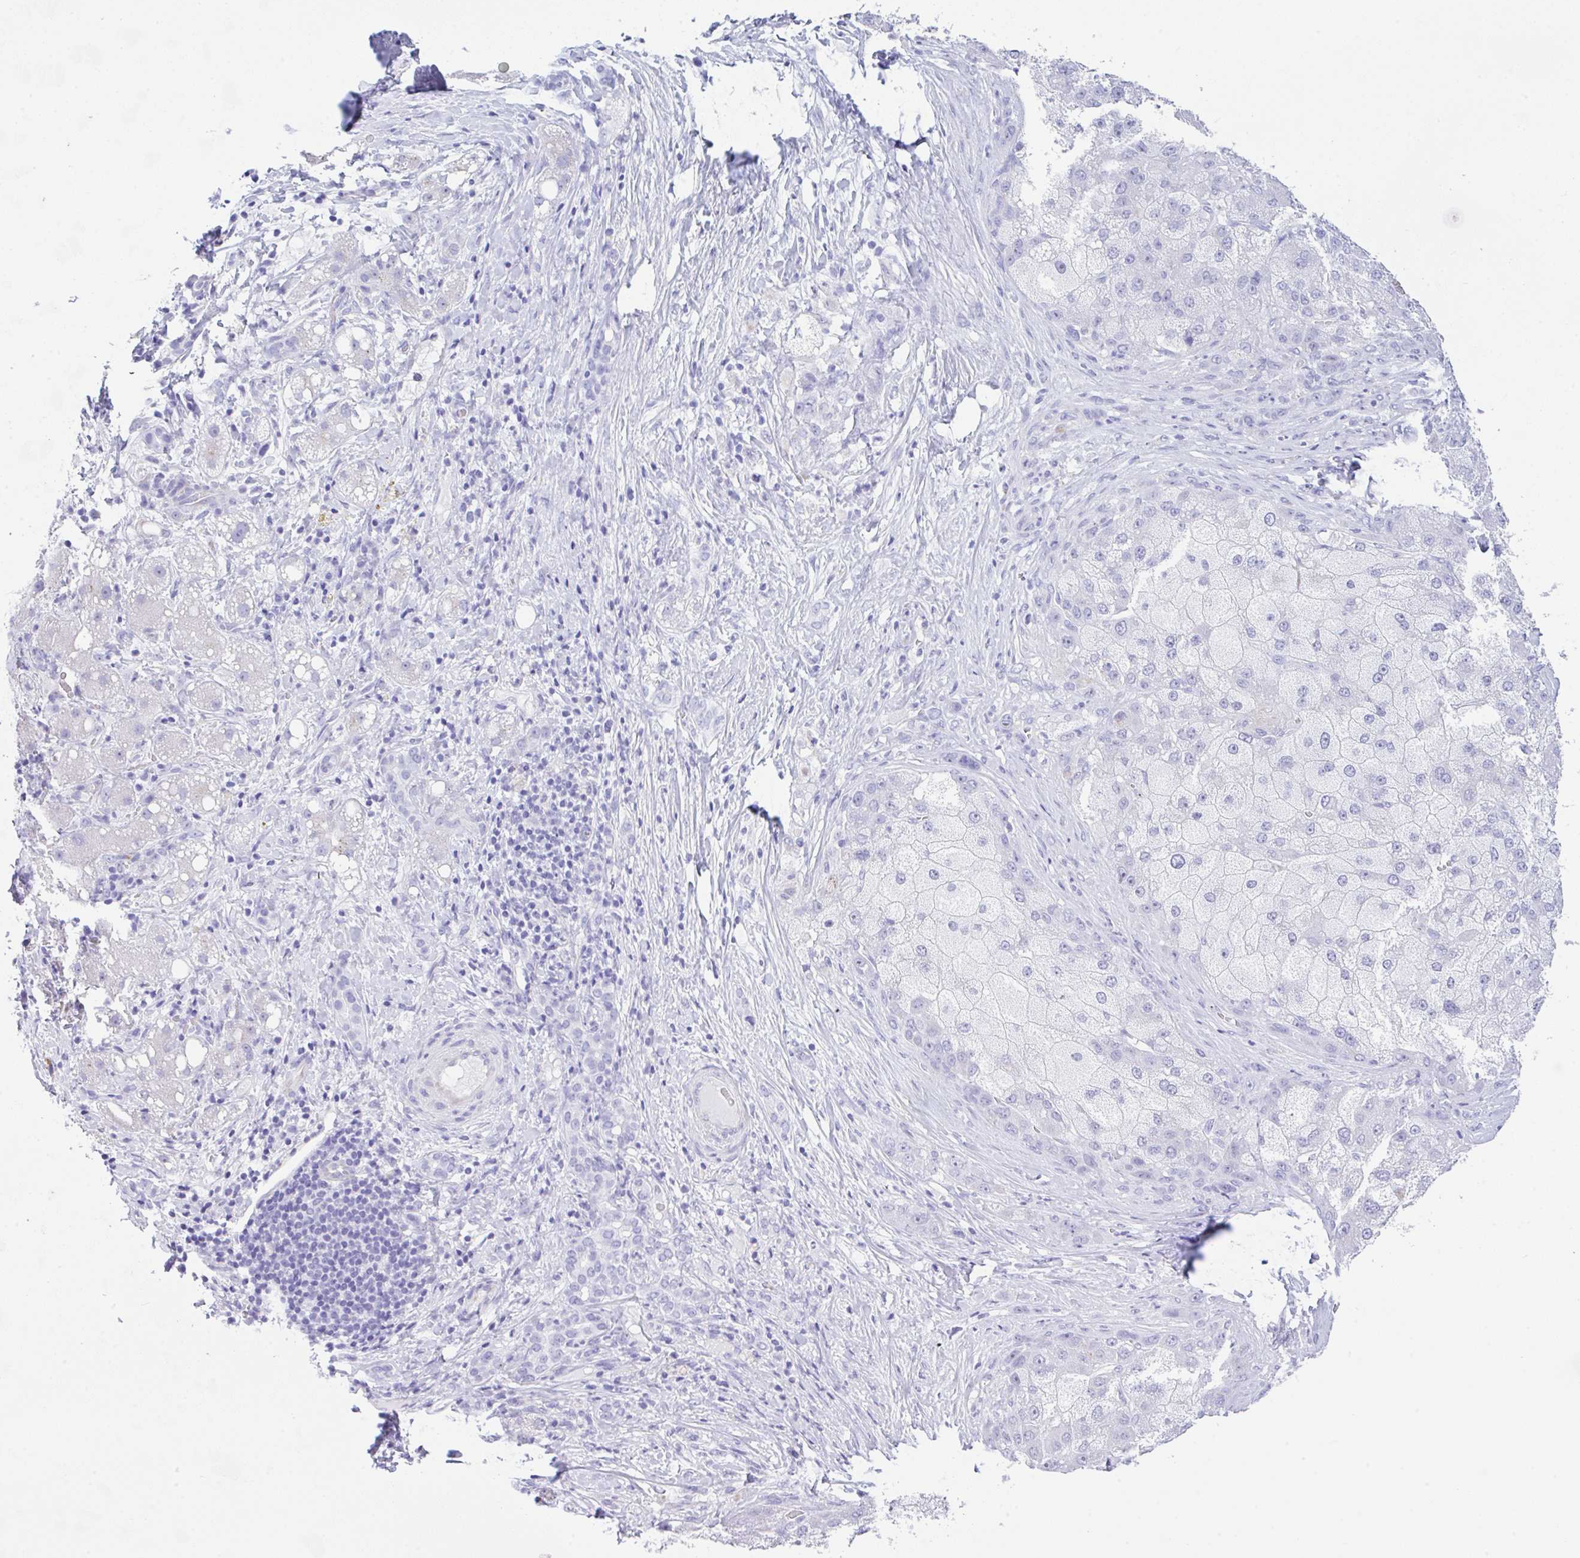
{"staining": {"intensity": "negative", "quantity": "none", "location": "none"}, "tissue": "liver cancer", "cell_type": "Tumor cells", "image_type": "cancer", "snomed": [{"axis": "morphology", "description": "Carcinoma, Hepatocellular, NOS"}, {"axis": "topography", "description": "Liver"}], "caption": "DAB immunohistochemical staining of liver hepatocellular carcinoma demonstrates no significant staining in tumor cells. The staining is performed using DAB (3,3'-diaminobenzidine) brown chromogen with nuclei counter-stained in using hematoxylin.", "gene": "NDUFAF8", "patient": {"sex": "male", "age": 67}}